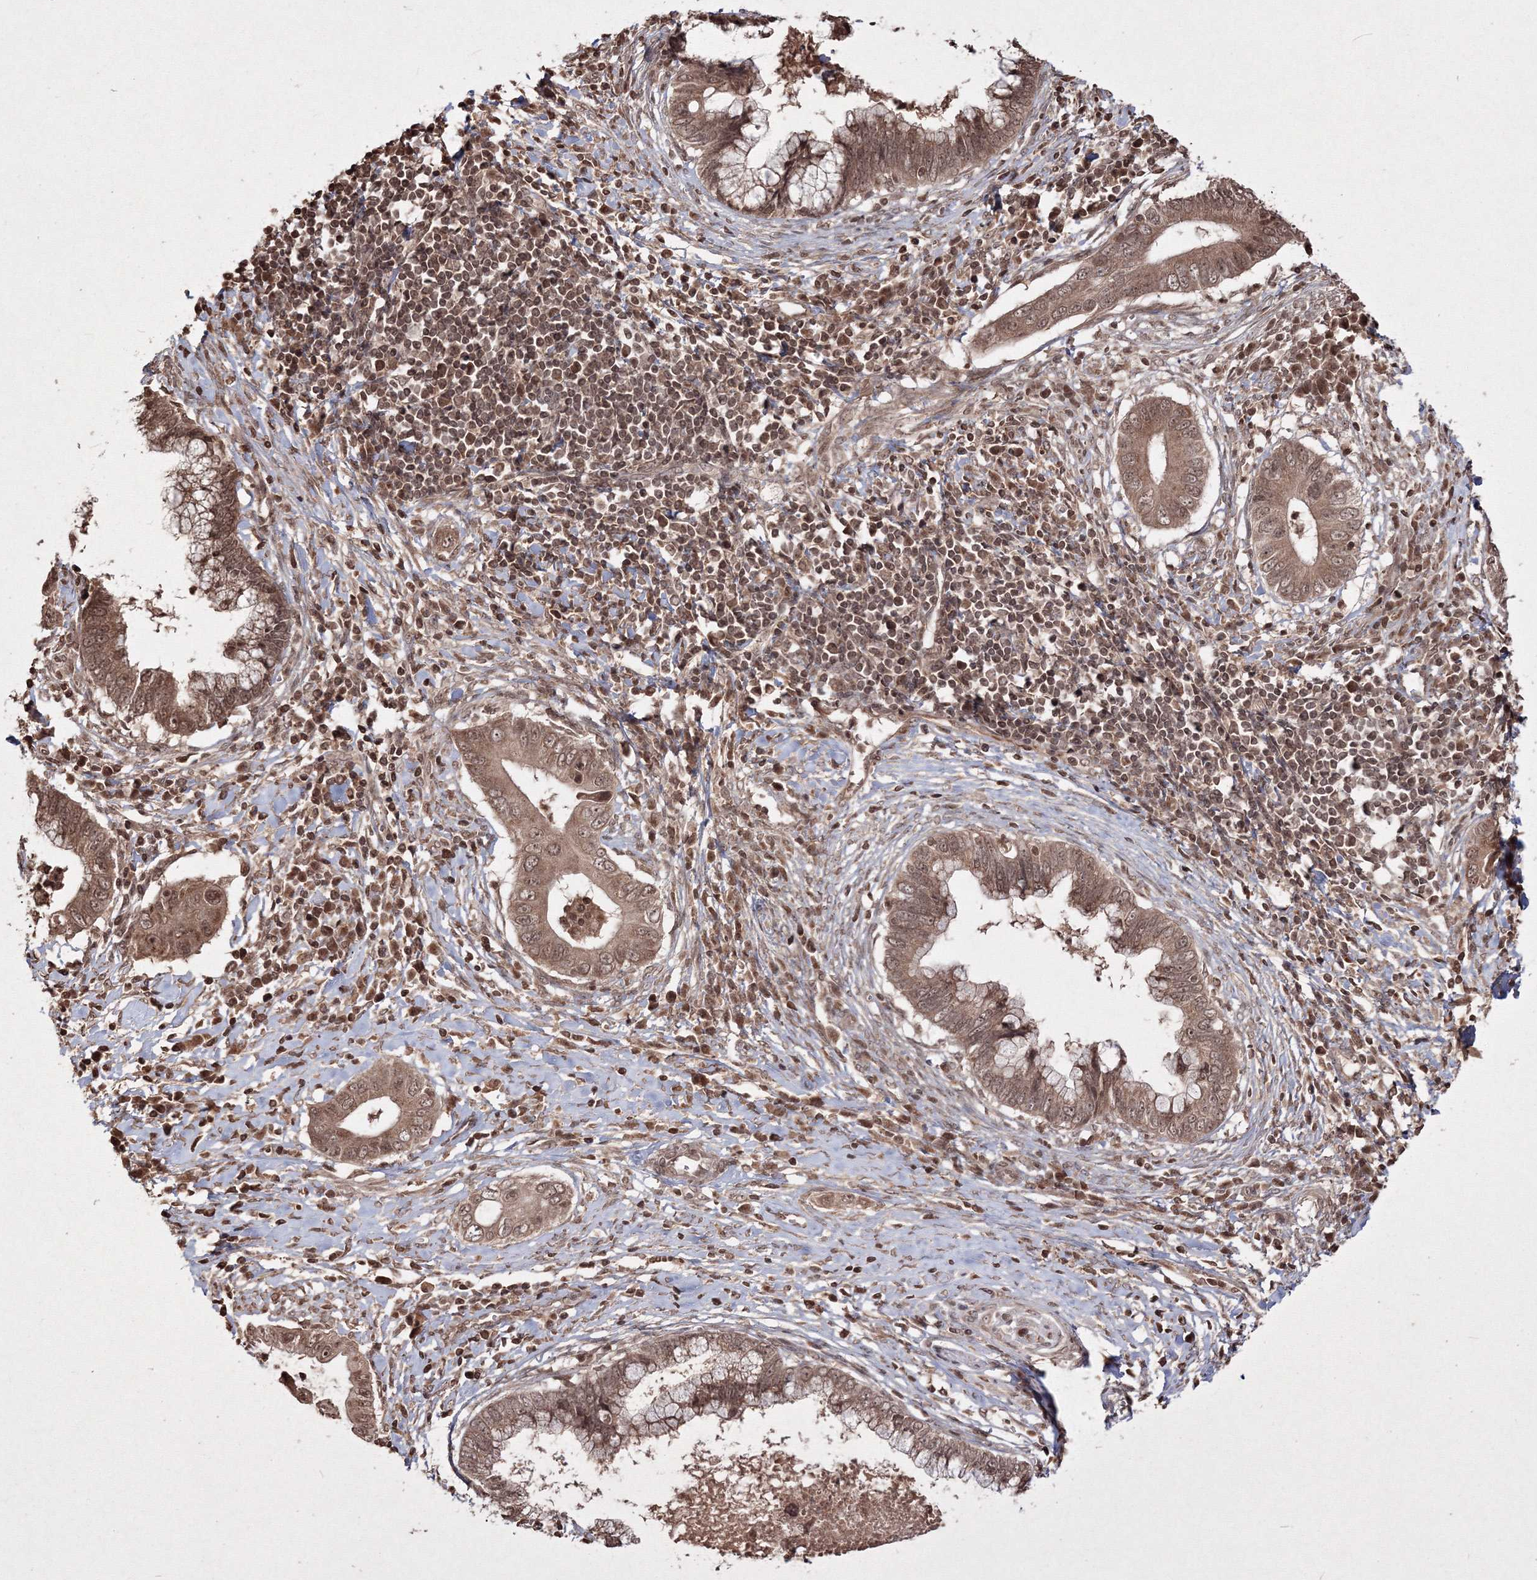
{"staining": {"intensity": "moderate", "quantity": ">75%", "location": "cytoplasmic/membranous,nuclear"}, "tissue": "cervical cancer", "cell_type": "Tumor cells", "image_type": "cancer", "snomed": [{"axis": "morphology", "description": "Adenocarcinoma, NOS"}, {"axis": "topography", "description": "Cervix"}], "caption": "Immunohistochemical staining of human cervical cancer (adenocarcinoma) displays medium levels of moderate cytoplasmic/membranous and nuclear expression in approximately >75% of tumor cells.", "gene": "PEX13", "patient": {"sex": "female", "age": 44}}